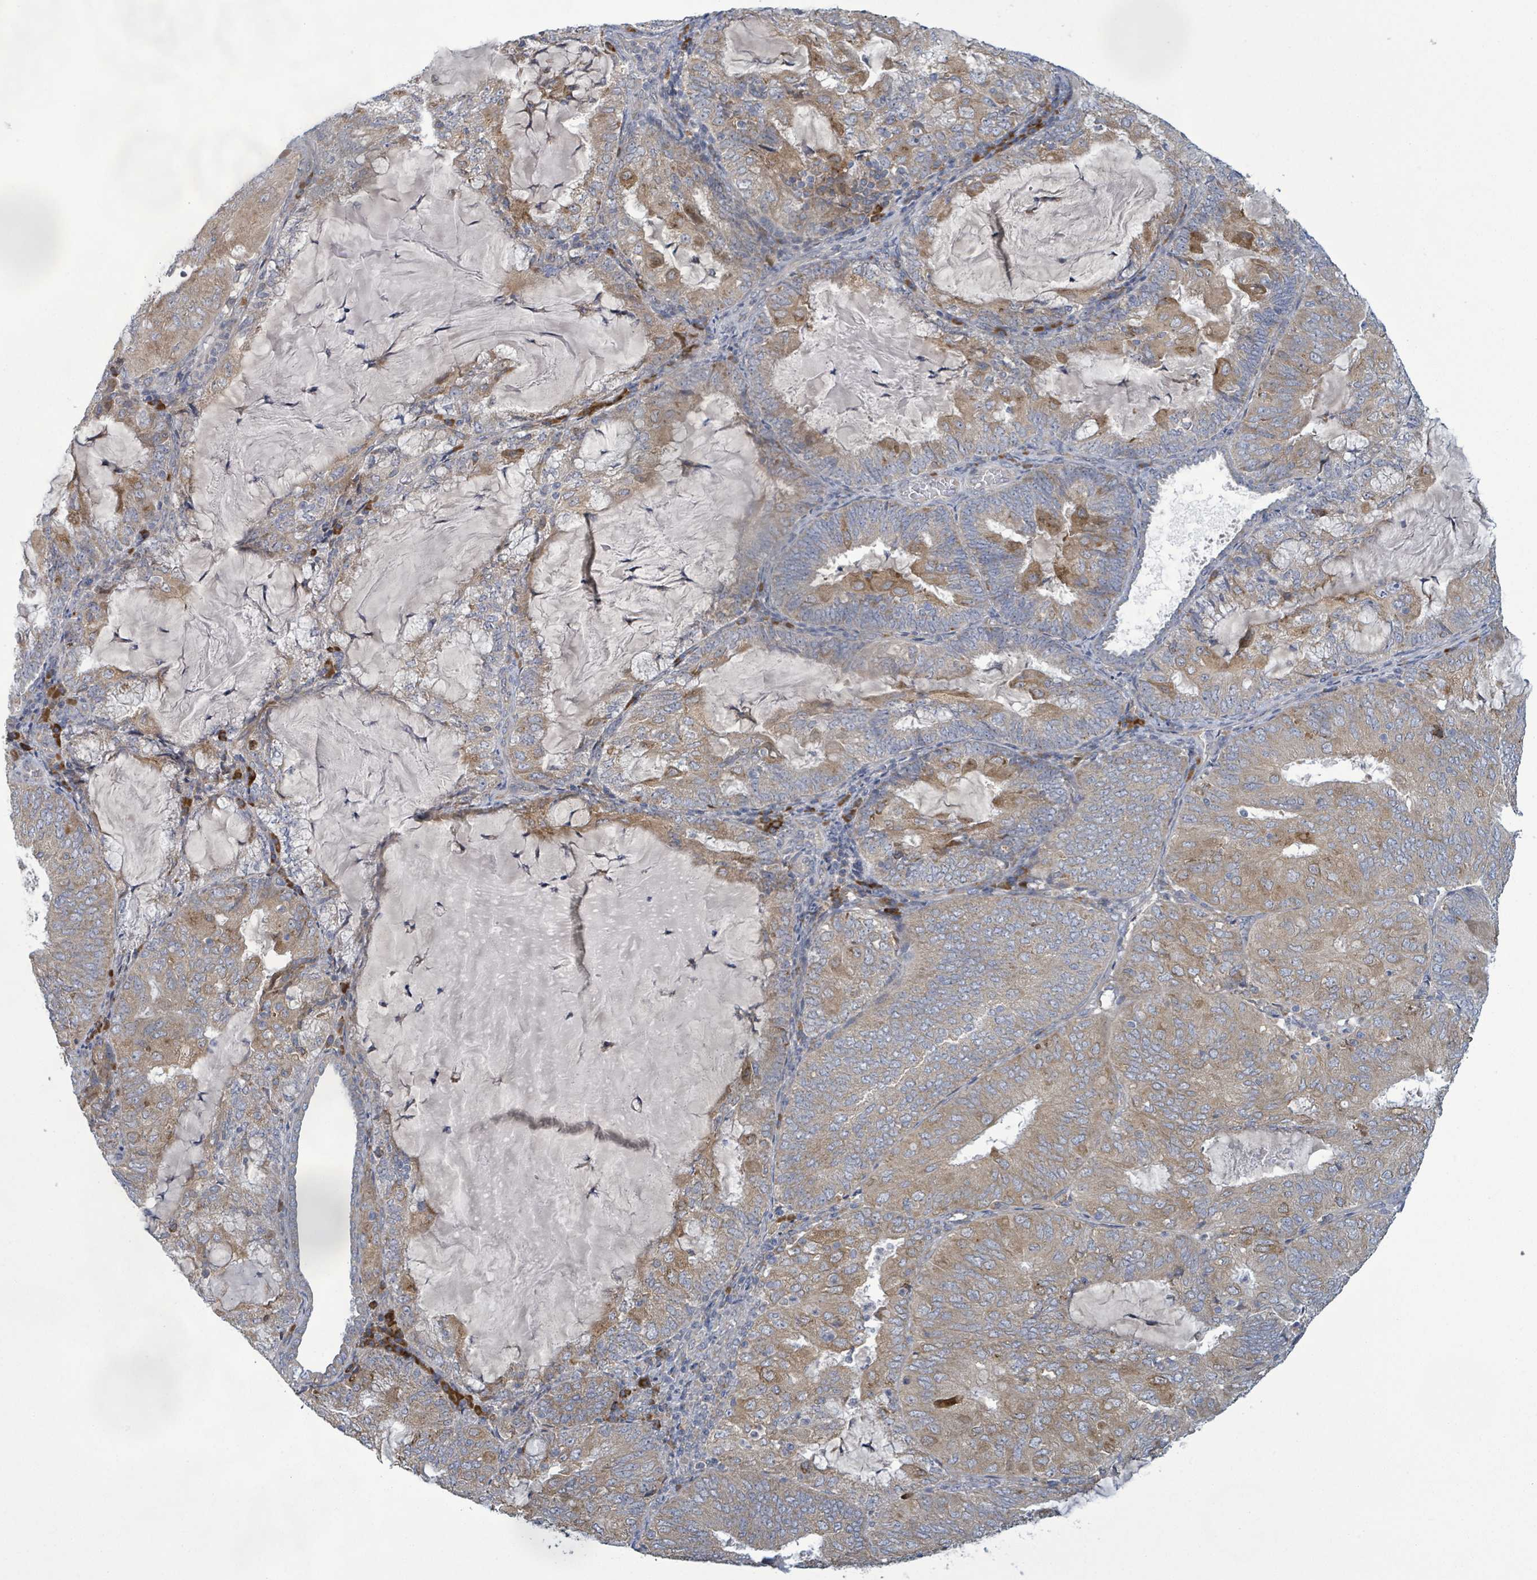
{"staining": {"intensity": "moderate", "quantity": "25%-75%", "location": "cytoplasmic/membranous"}, "tissue": "endometrial cancer", "cell_type": "Tumor cells", "image_type": "cancer", "snomed": [{"axis": "morphology", "description": "Adenocarcinoma, NOS"}, {"axis": "topography", "description": "Endometrium"}], "caption": "A brown stain highlights moderate cytoplasmic/membranous expression of a protein in human endometrial cancer tumor cells.", "gene": "ATP13A1", "patient": {"sex": "female", "age": 81}}